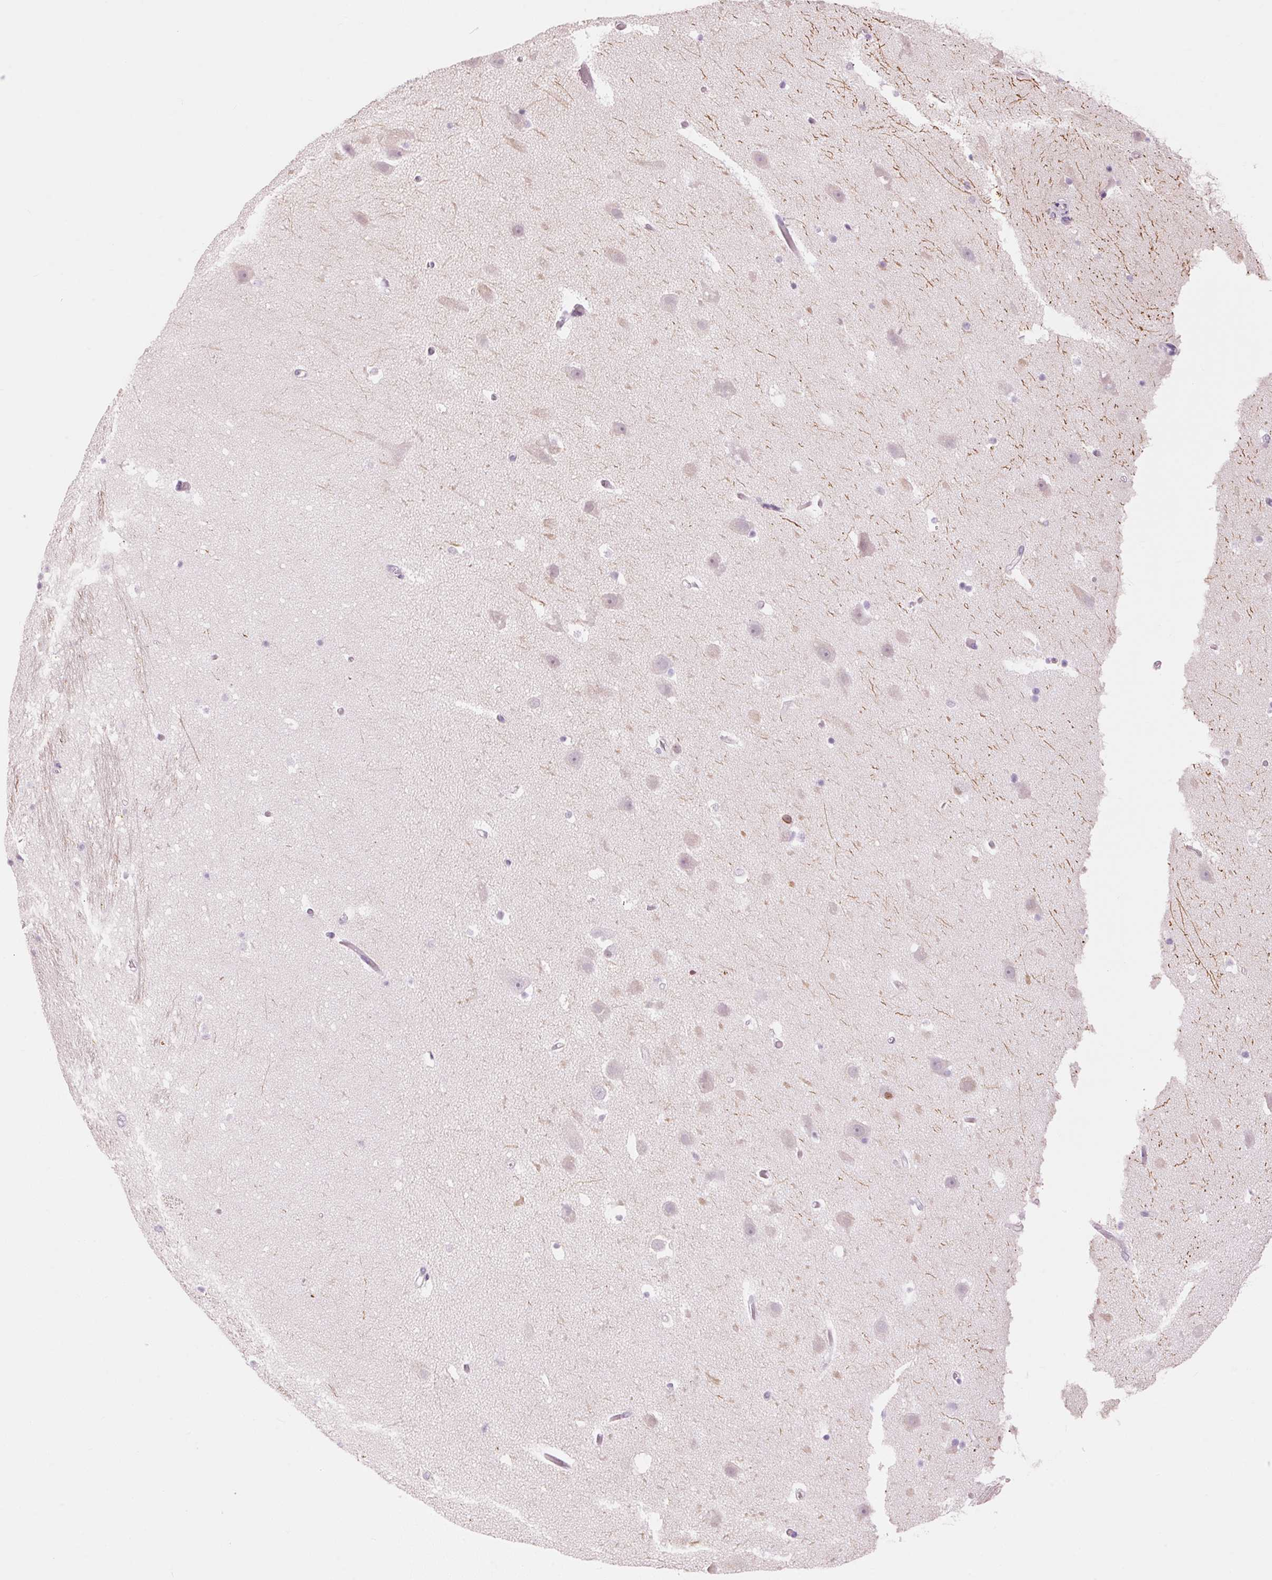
{"staining": {"intensity": "negative", "quantity": "none", "location": "none"}, "tissue": "hippocampus", "cell_type": "Glial cells", "image_type": "normal", "snomed": [{"axis": "morphology", "description": "Normal tissue, NOS"}, {"axis": "topography", "description": "Hippocampus"}], "caption": "Immunohistochemistry histopathology image of benign hippocampus stained for a protein (brown), which exhibits no positivity in glial cells.", "gene": "KLK7", "patient": {"sex": "male", "age": 26}}